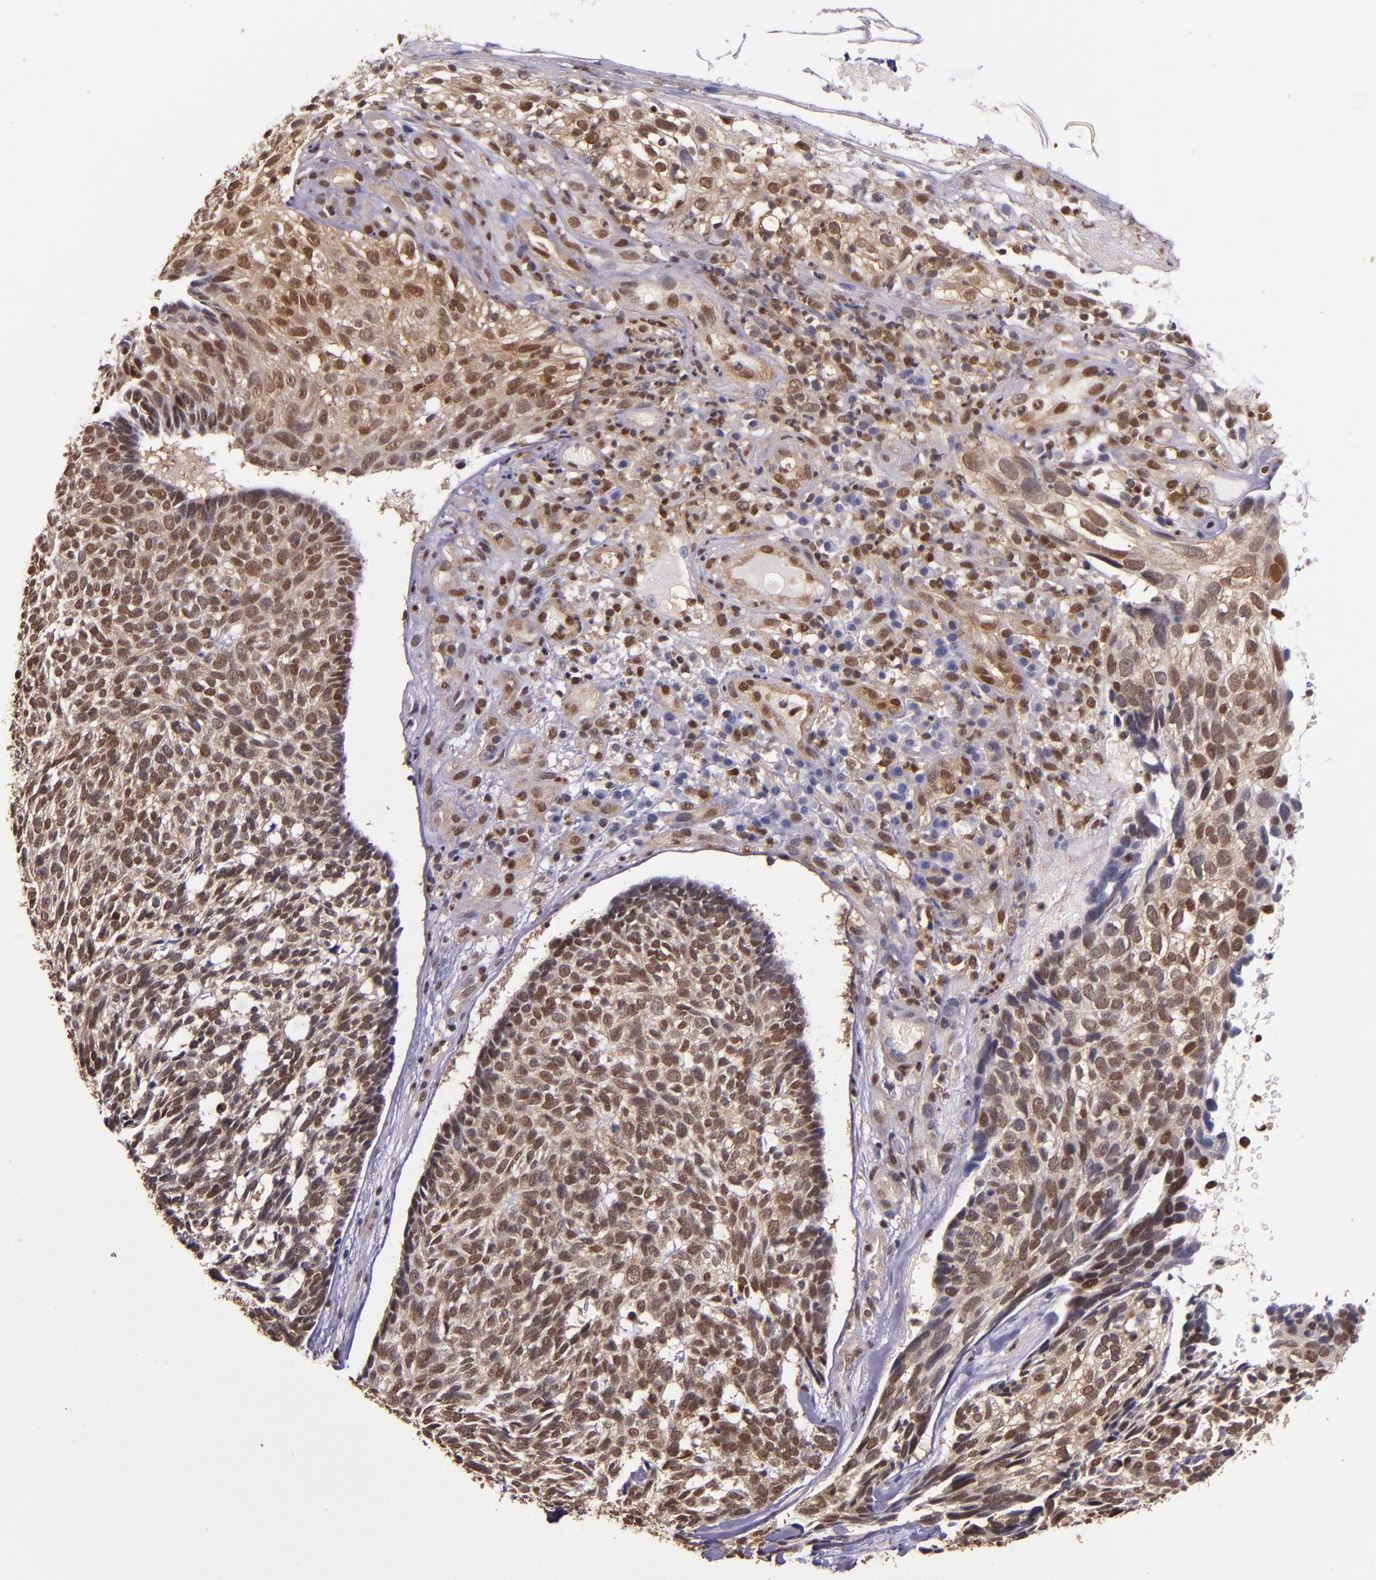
{"staining": {"intensity": "strong", "quantity": ">75%", "location": "cytoplasmic/membranous,nuclear"}, "tissue": "skin cancer", "cell_type": "Tumor cells", "image_type": "cancer", "snomed": [{"axis": "morphology", "description": "Basal cell carcinoma"}, {"axis": "topography", "description": "Skin"}], "caption": "IHC micrograph of neoplastic tissue: human skin basal cell carcinoma stained using immunohistochemistry (IHC) demonstrates high levels of strong protein expression localized specifically in the cytoplasmic/membranous and nuclear of tumor cells, appearing as a cytoplasmic/membranous and nuclear brown color.", "gene": "STAT6", "patient": {"sex": "male", "age": 72}}